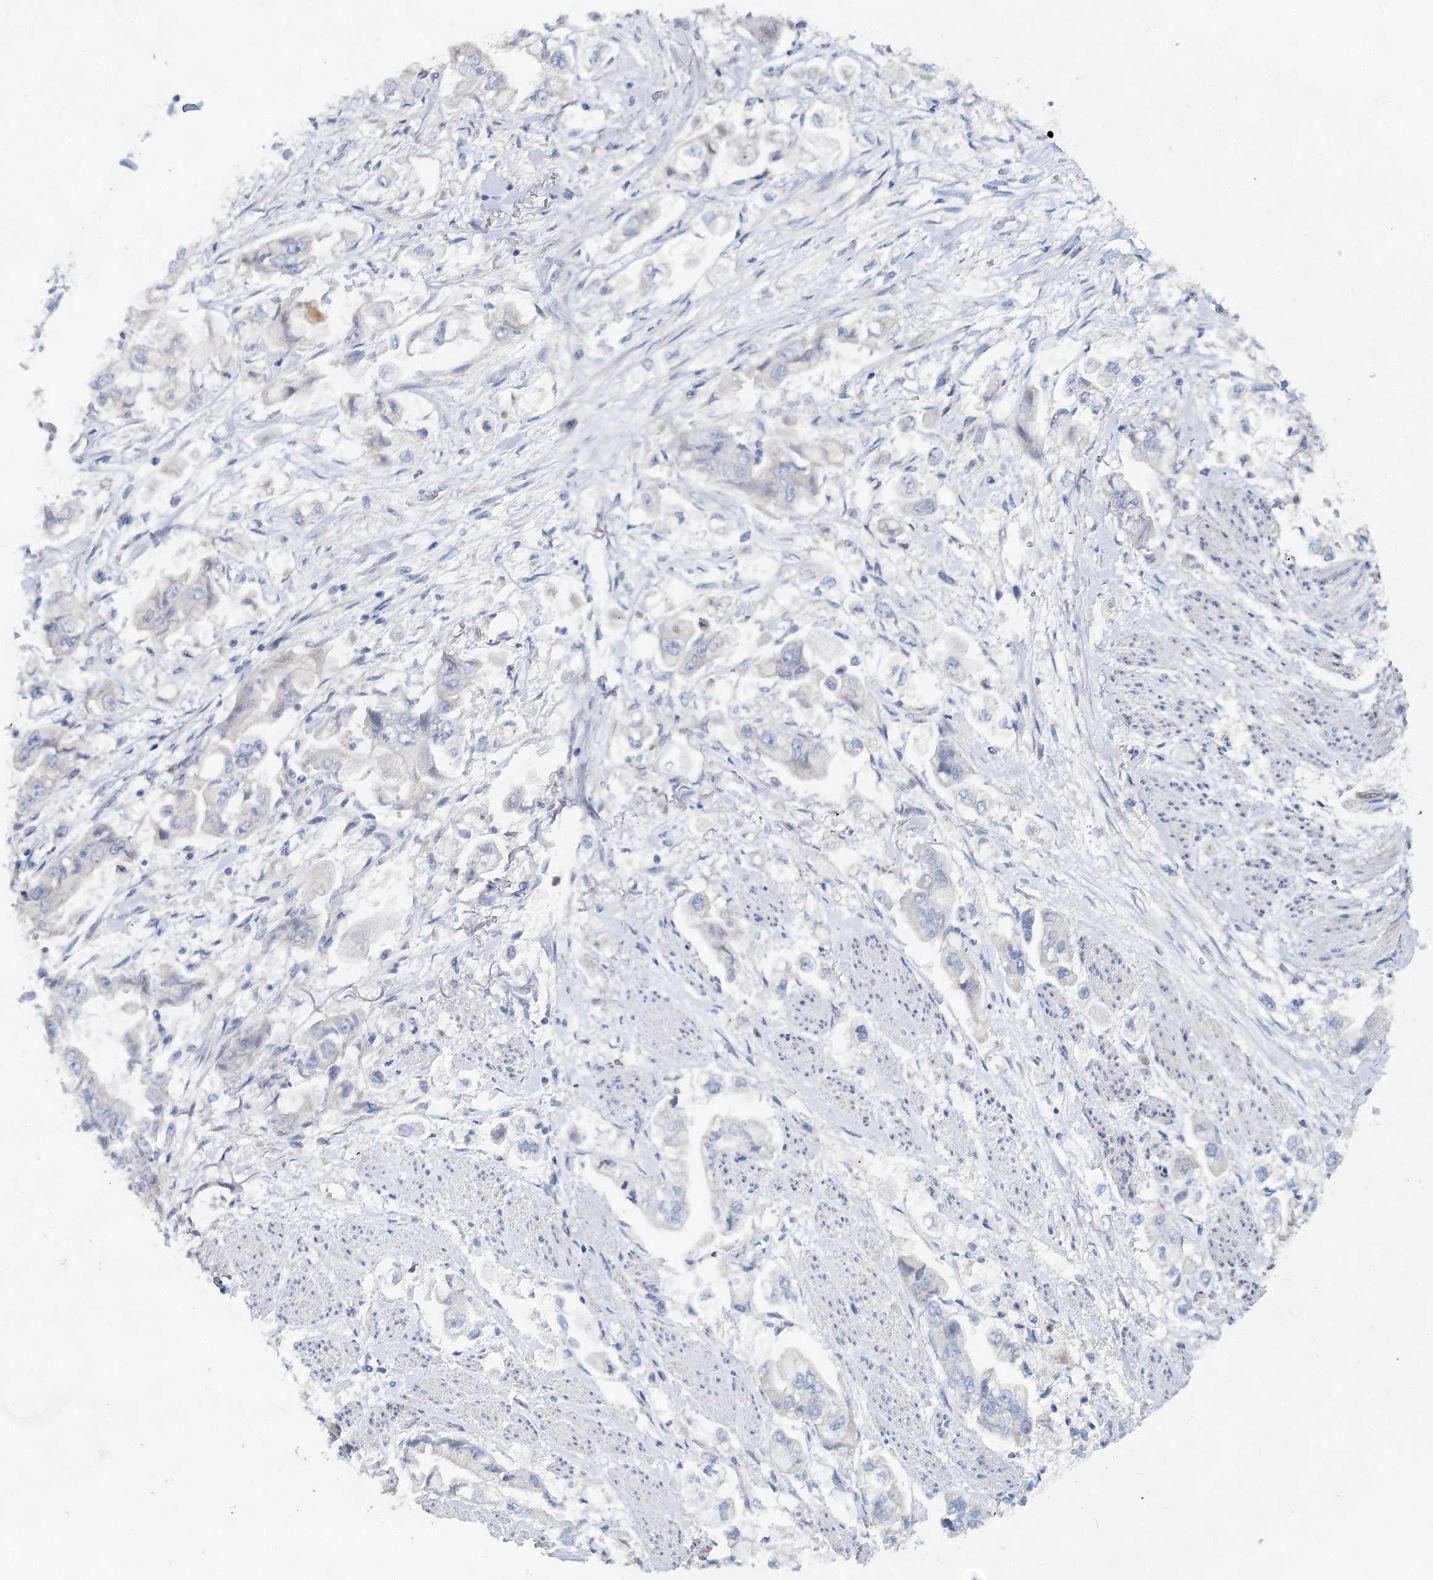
{"staining": {"intensity": "negative", "quantity": "none", "location": "none"}, "tissue": "stomach cancer", "cell_type": "Tumor cells", "image_type": "cancer", "snomed": [{"axis": "morphology", "description": "Adenocarcinoma, NOS"}, {"axis": "topography", "description": "Stomach"}], "caption": "This is an IHC micrograph of stomach adenocarcinoma. There is no staining in tumor cells.", "gene": "BLTP1", "patient": {"sex": "male", "age": 62}}